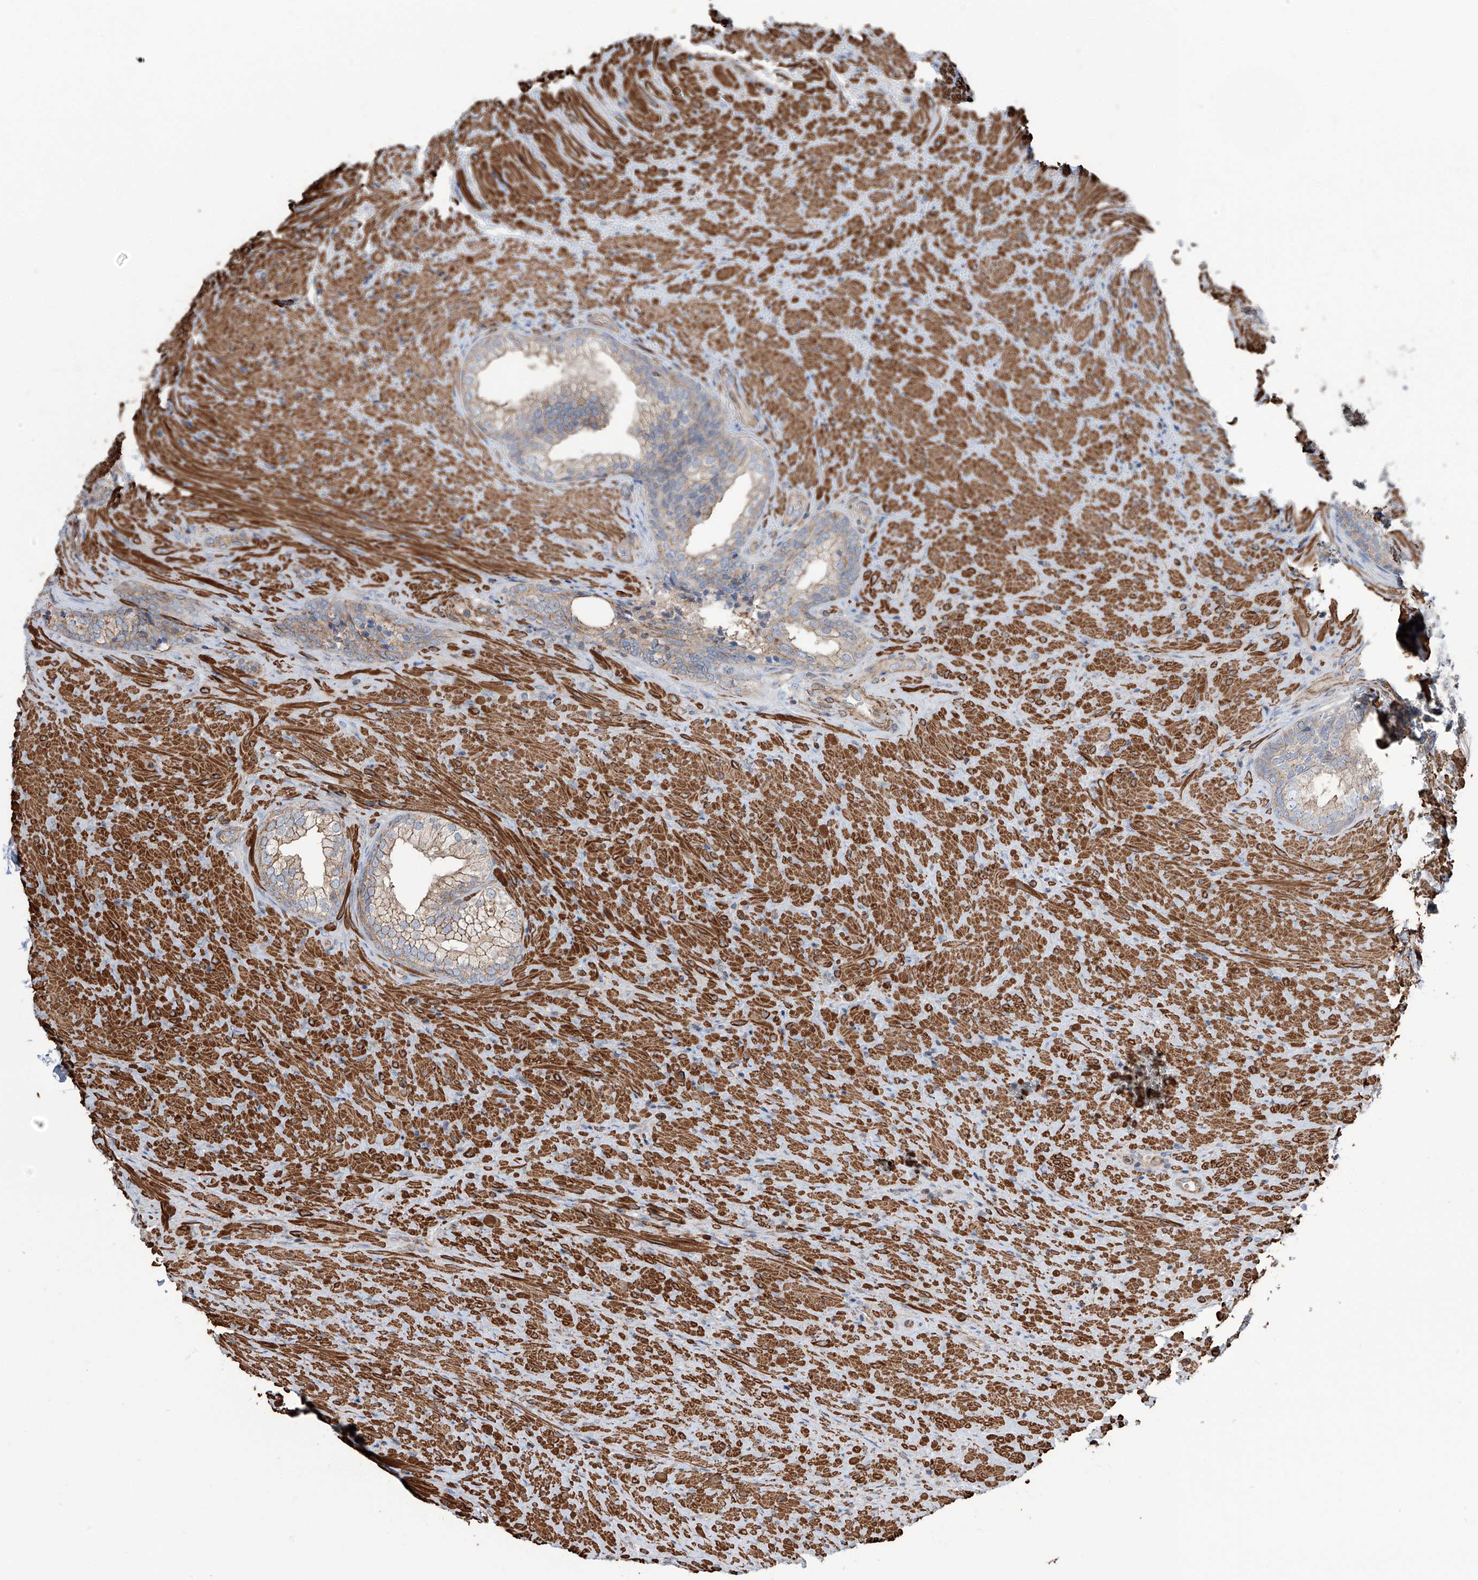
{"staining": {"intensity": "moderate", "quantity": "25%-75%", "location": "cytoplasmic/membranous"}, "tissue": "prostate", "cell_type": "Glandular cells", "image_type": "normal", "snomed": [{"axis": "morphology", "description": "Normal tissue, NOS"}, {"axis": "topography", "description": "Prostate"}], "caption": "Immunohistochemistry (IHC) micrograph of benign prostate: prostate stained using immunohistochemistry shows medium levels of moderate protein expression localized specifically in the cytoplasmic/membranous of glandular cells, appearing as a cytoplasmic/membranous brown color.", "gene": "PIEZO2", "patient": {"sex": "male", "age": 76}}